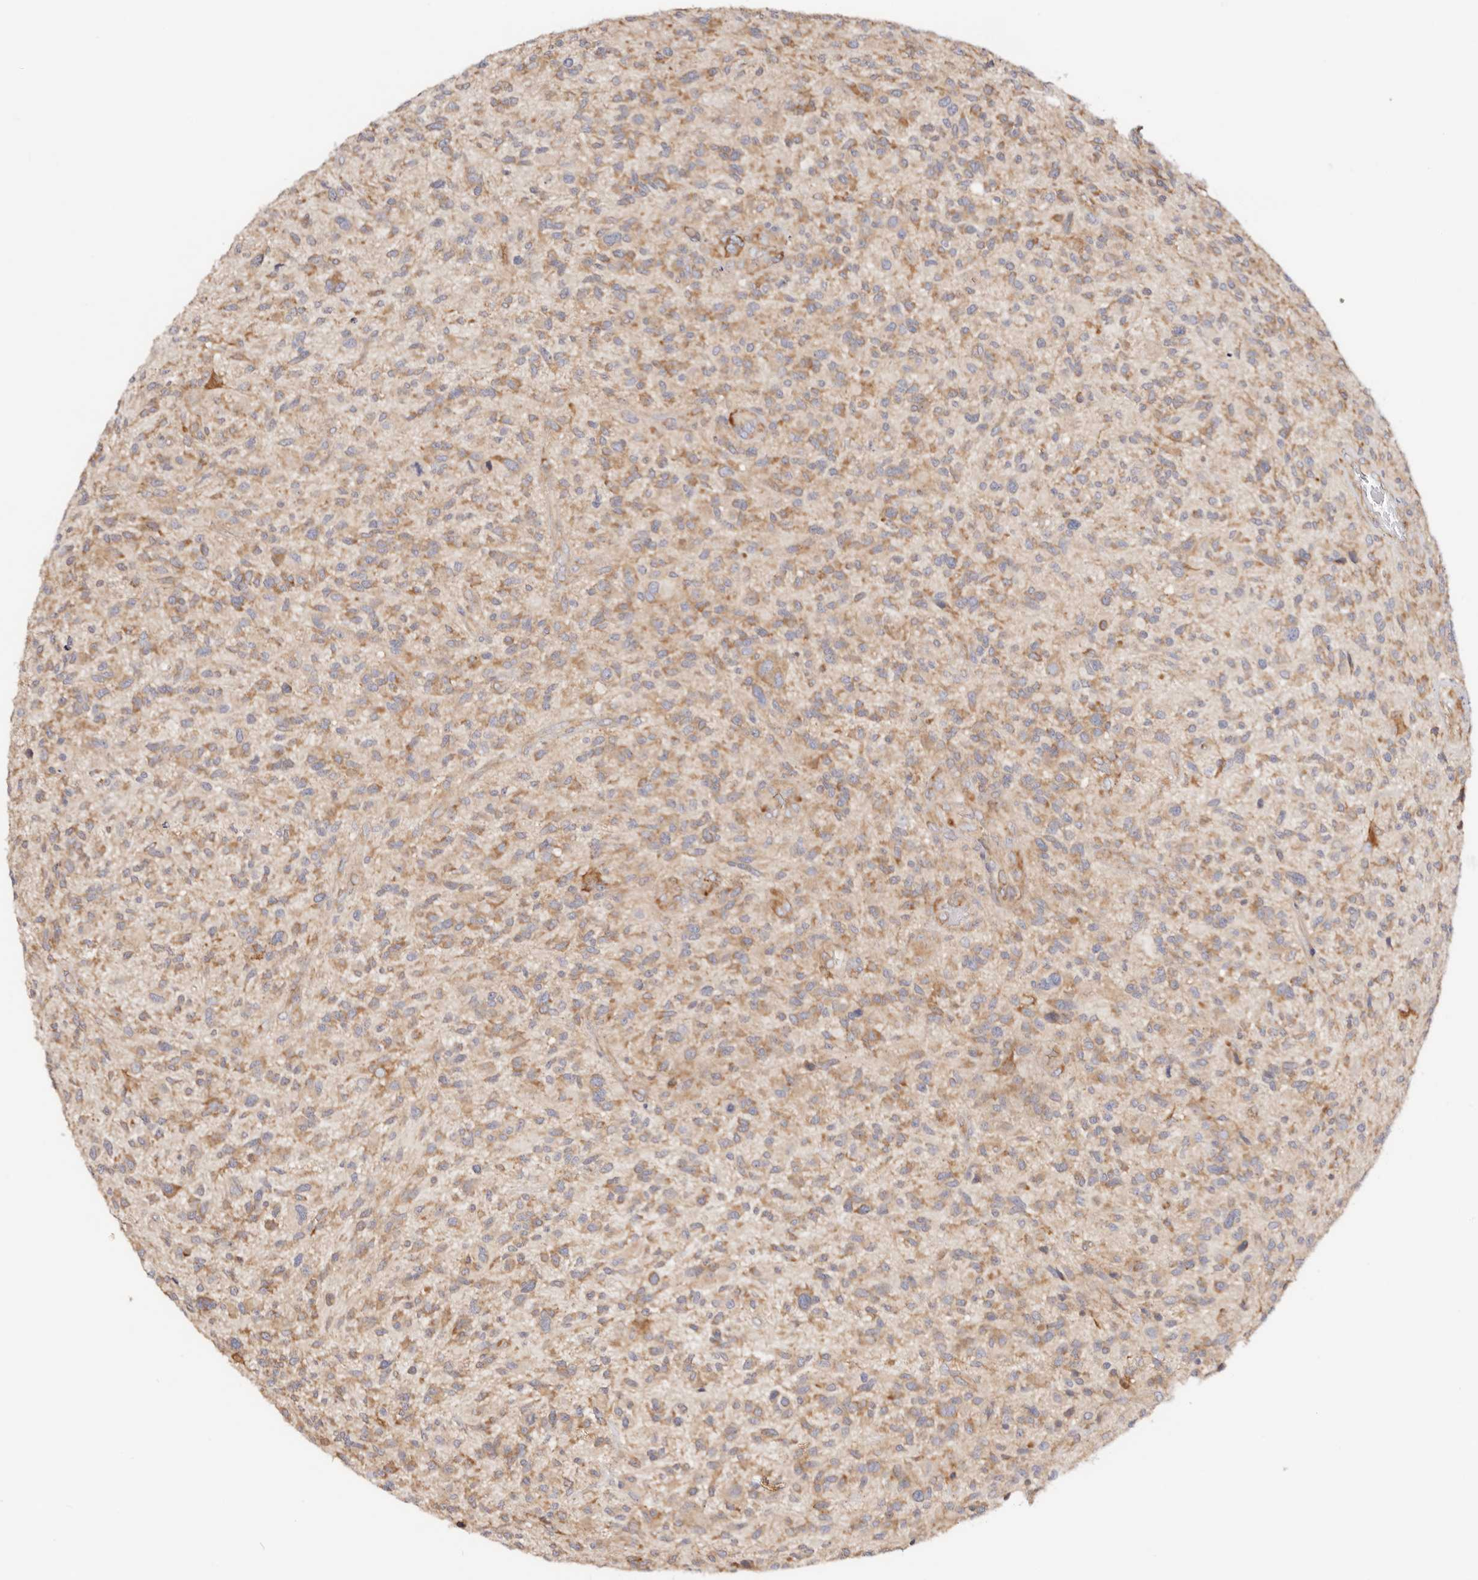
{"staining": {"intensity": "moderate", "quantity": ">75%", "location": "cytoplasmic/membranous"}, "tissue": "glioma", "cell_type": "Tumor cells", "image_type": "cancer", "snomed": [{"axis": "morphology", "description": "Glioma, malignant, High grade"}, {"axis": "topography", "description": "Brain"}], "caption": "Tumor cells show moderate cytoplasmic/membranous staining in about >75% of cells in glioma.", "gene": "GNA13", "patient": {"sex": "male", "age": 47}}